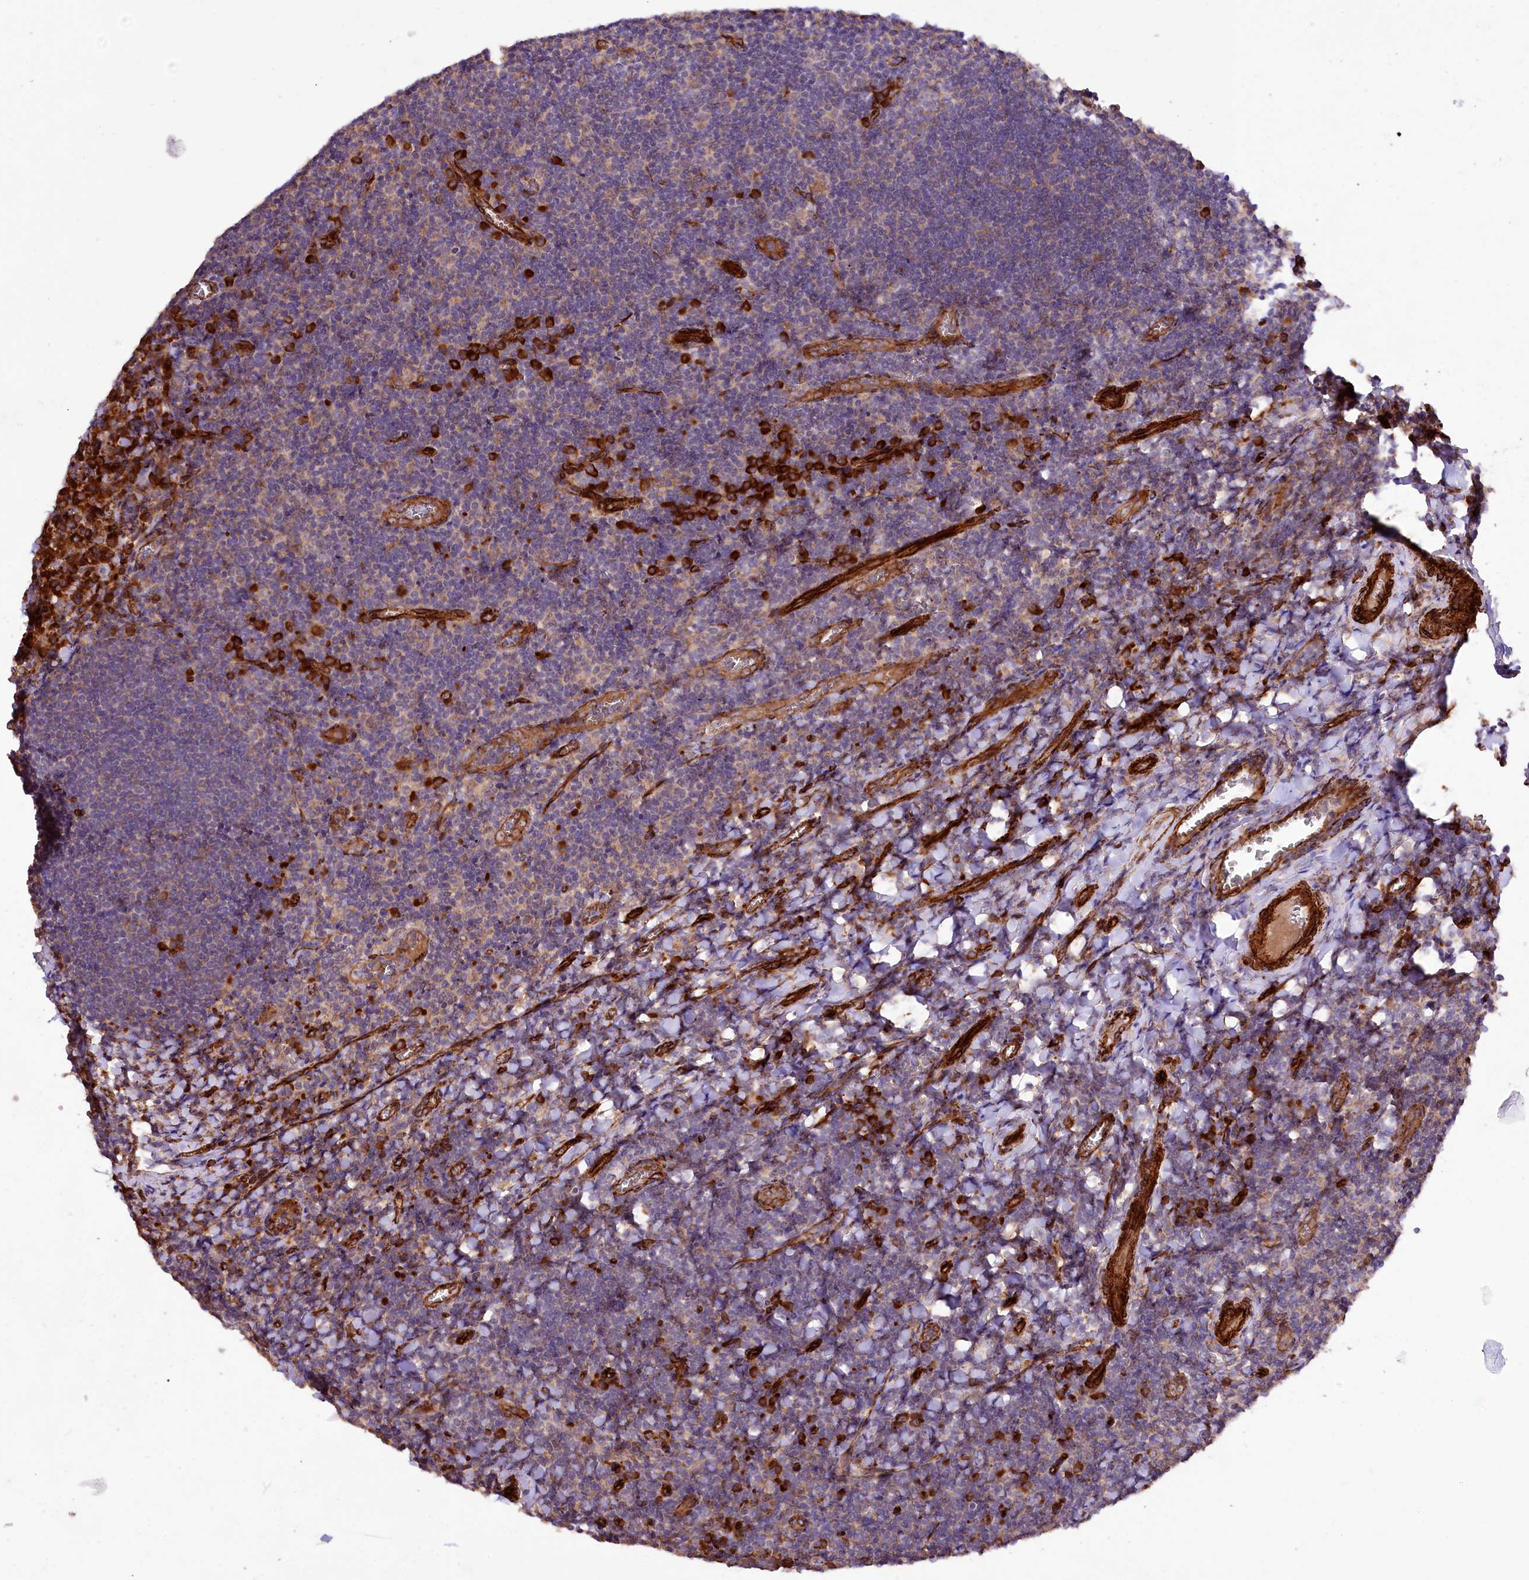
{"staining": {"intensity": "strong", "quantity": ">75%", "location": "cytoplasmic/membranous"}, "tissue": "tonsil", "cell_type": "Germinal center cells", "image_type": "normal", "snomed": [{"axis": "morphology", "description": "Normal tissue, NOS"}, {"axis": "topography", "description": "Tonsil"}], "caption": "DAB immunohistochemical staining of benign tonsil displays strong cytoplasmic/membranous protein staining in about >75% of germinal center cells.", "gene": "SPATS2", "patient": {"sex": "male", "age": 27}}